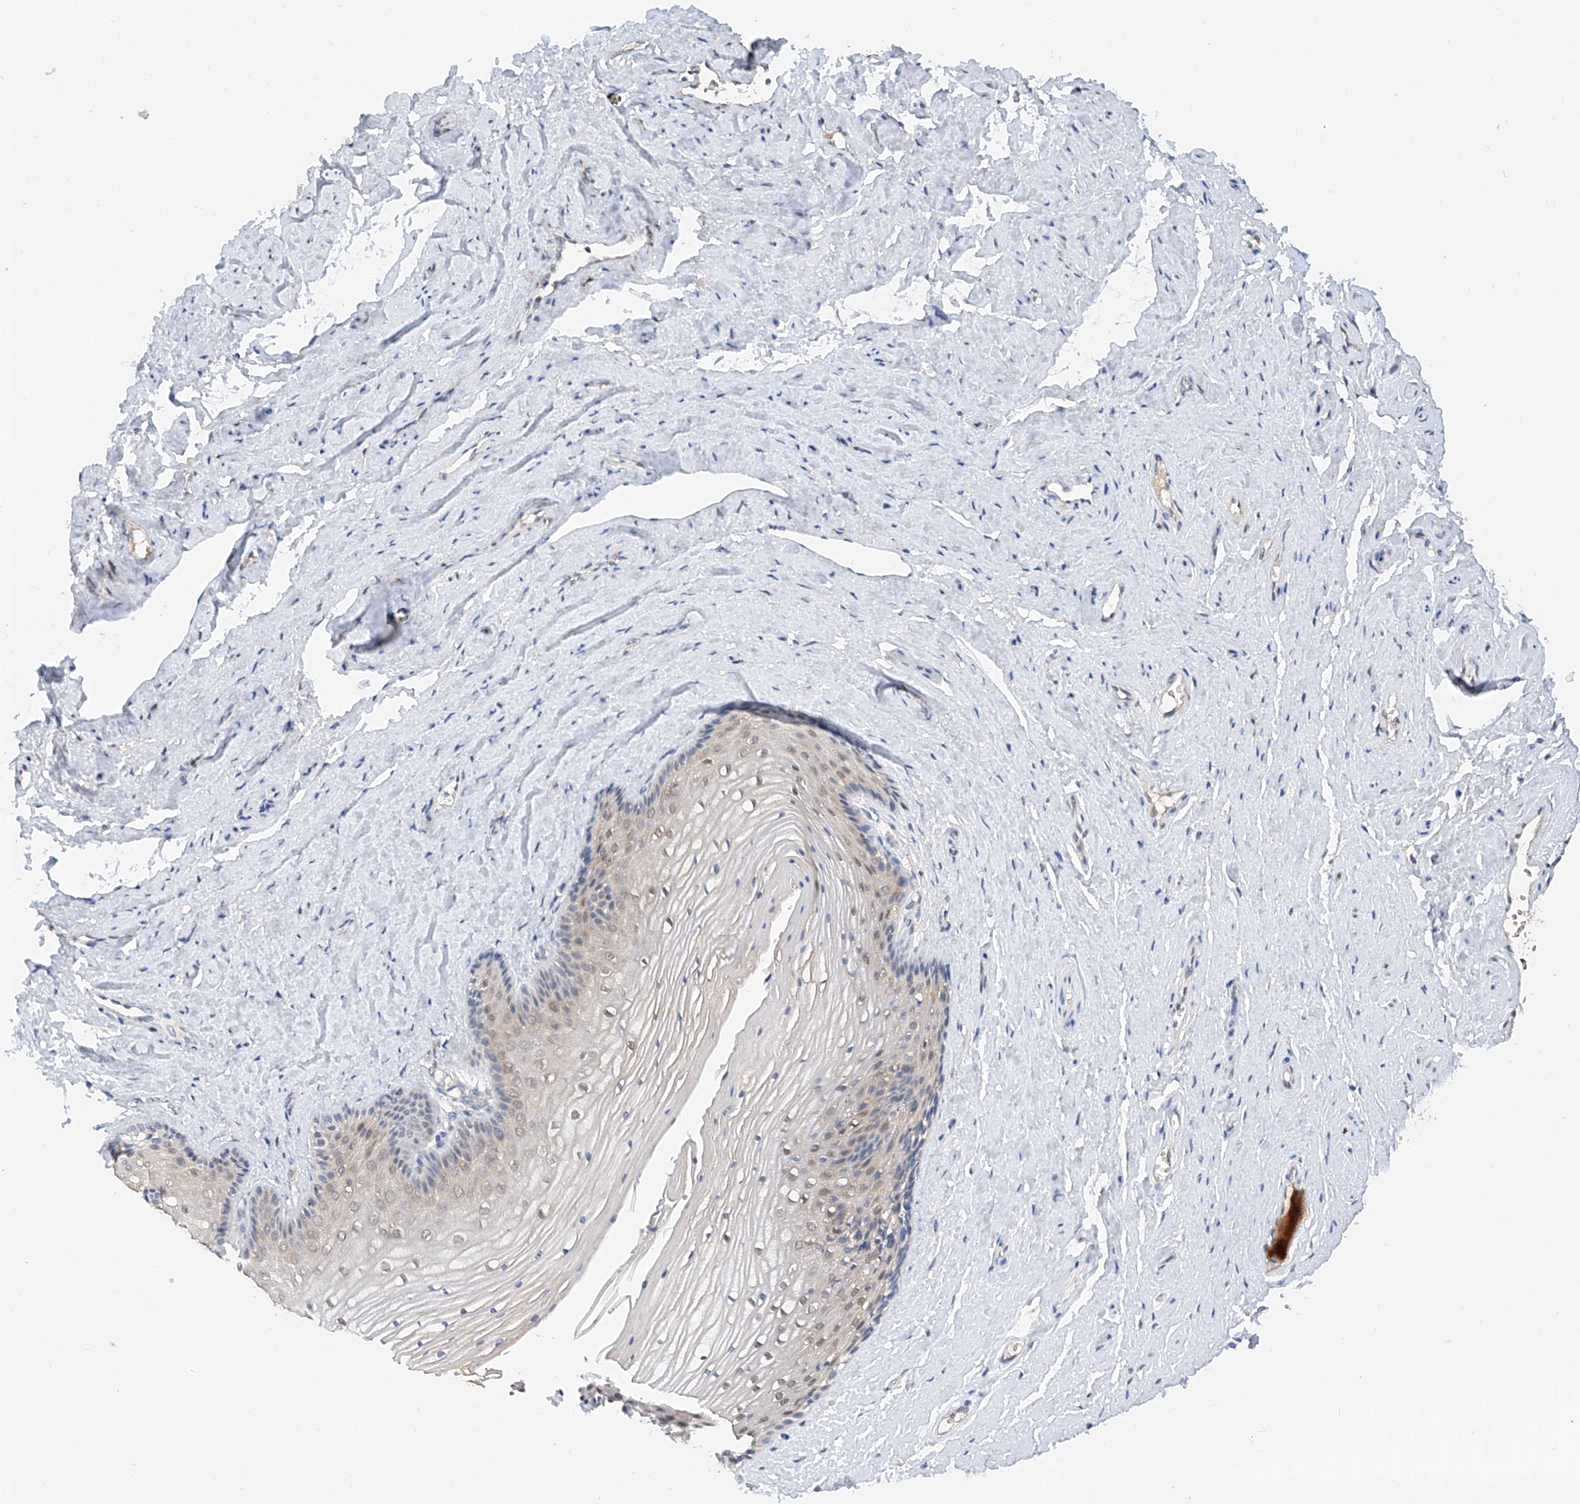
{"staining": {"intensity": "weak", "quantity": "<25%", "location": "nuclear"}, "tissue": "vagina", "cell_type": "Squamous epithelial cells", "image_type": "normal", "snomed": [{"axis": "morphology", "description": "Normal tissue, NOS"}, {"axis": "topography", "description": "Vagina"}, {"axis": "topography", "description": "Cervix"}], "caption": "Immunohistochemical staining of normal vagina reveals no significant staining in squamous epithelial cells. Brightfield microscopy of immunohistochemistry (IHC) stained with DAB (brown) and hematoxylin (blue), captured at high magnification.", "gene": "CARMIL3", "patient": {"sex": "female", "age": 40}}